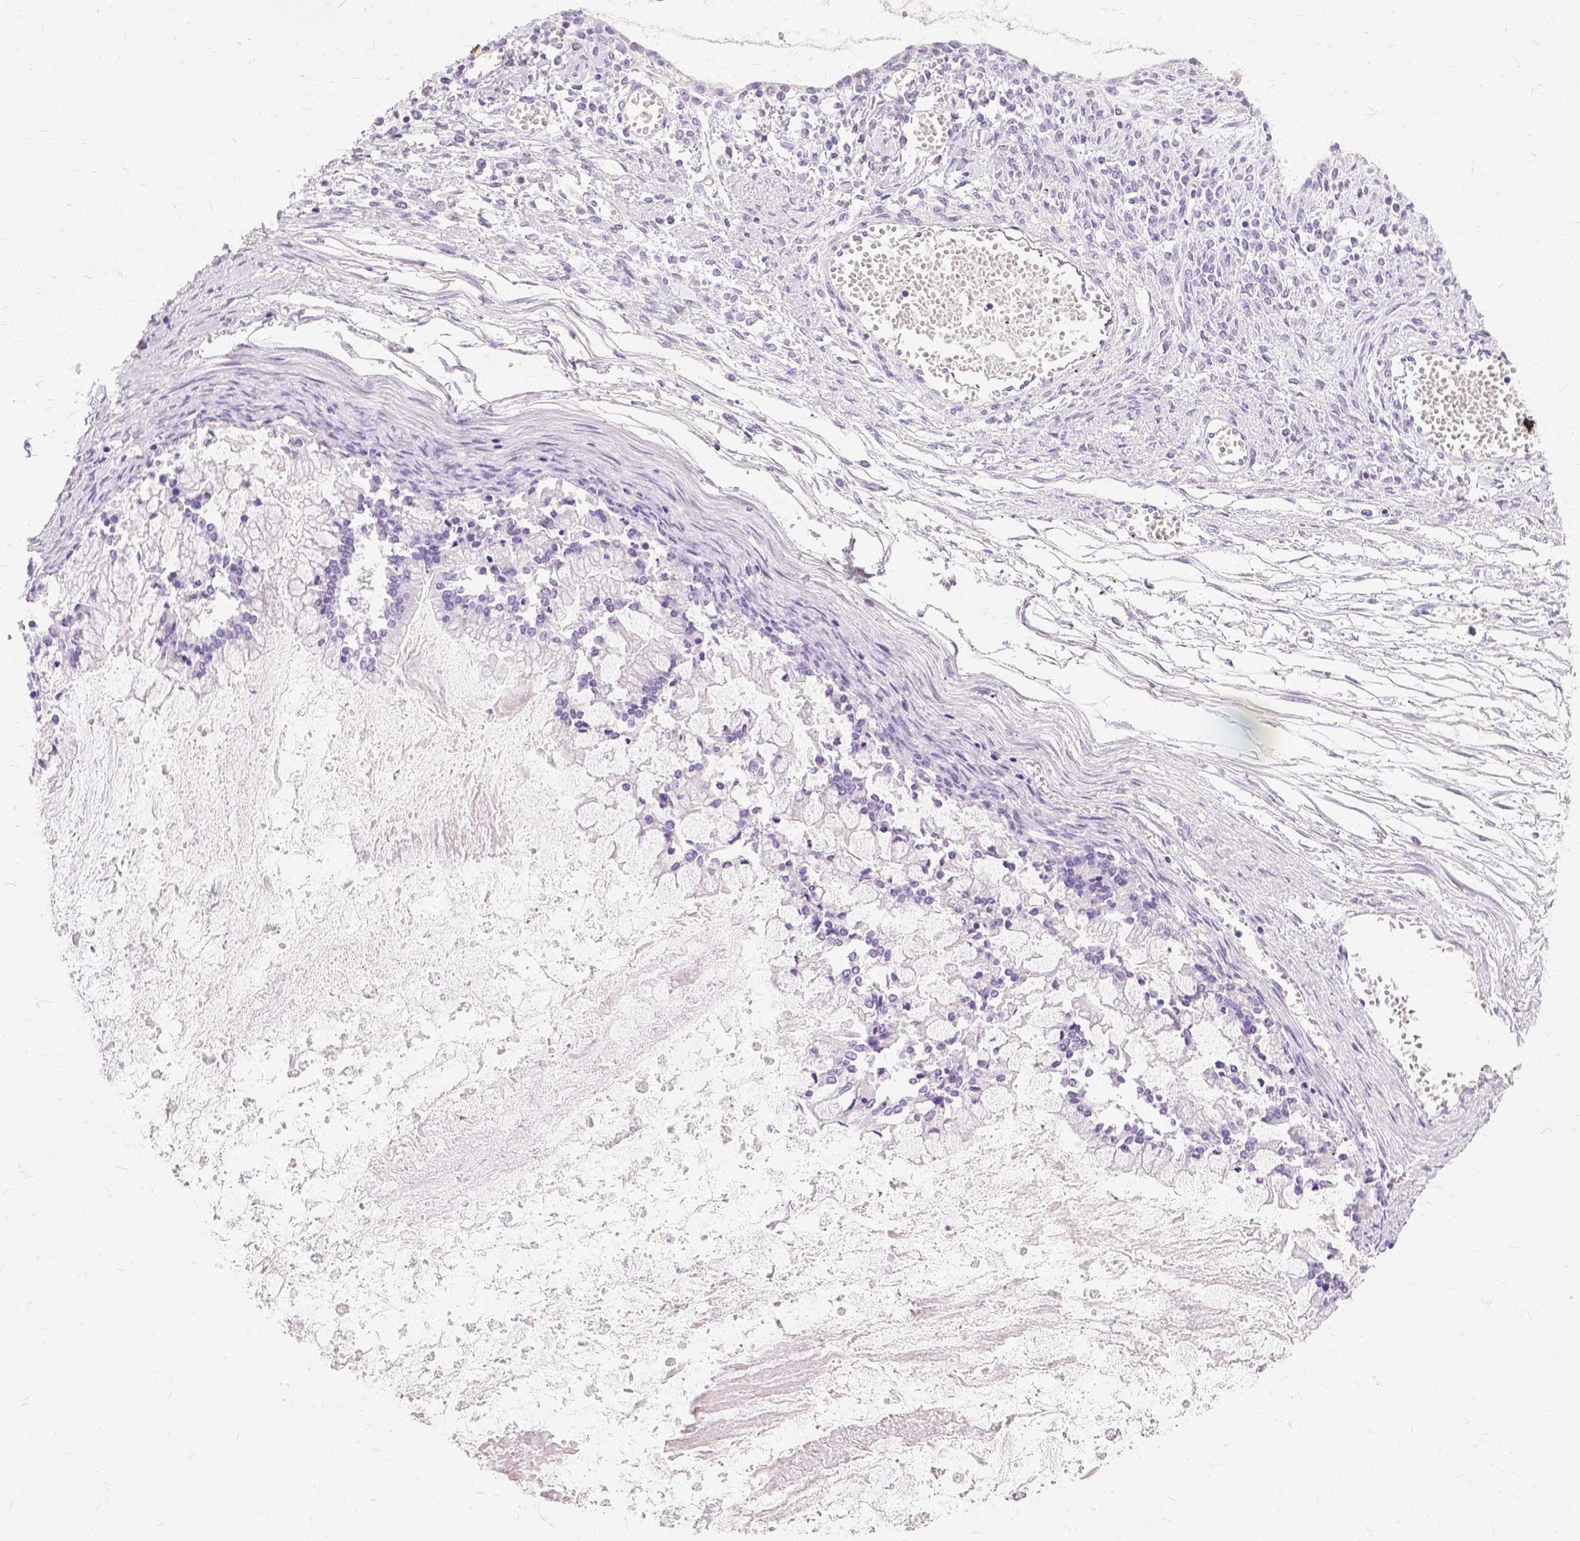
{"staining": {"intensity": "negative", "quantity": "none", "location": "none"}, "tissue": "ovarian cancer", "cell_type": "Tumor cells", "image_type": "cancer", "snomed": [{"axis": "morphology", "description": "Cystadenocarcinoma, mucinous, NOS"}, {"axis": "topography", "description": "Ovary"}], "caption": "There is no significant staining in tumor cells of mucinous cystadenocarcinoma (ovarian).", "gene": "TGM1", "patient": {"sex": "female", "age": 67}}